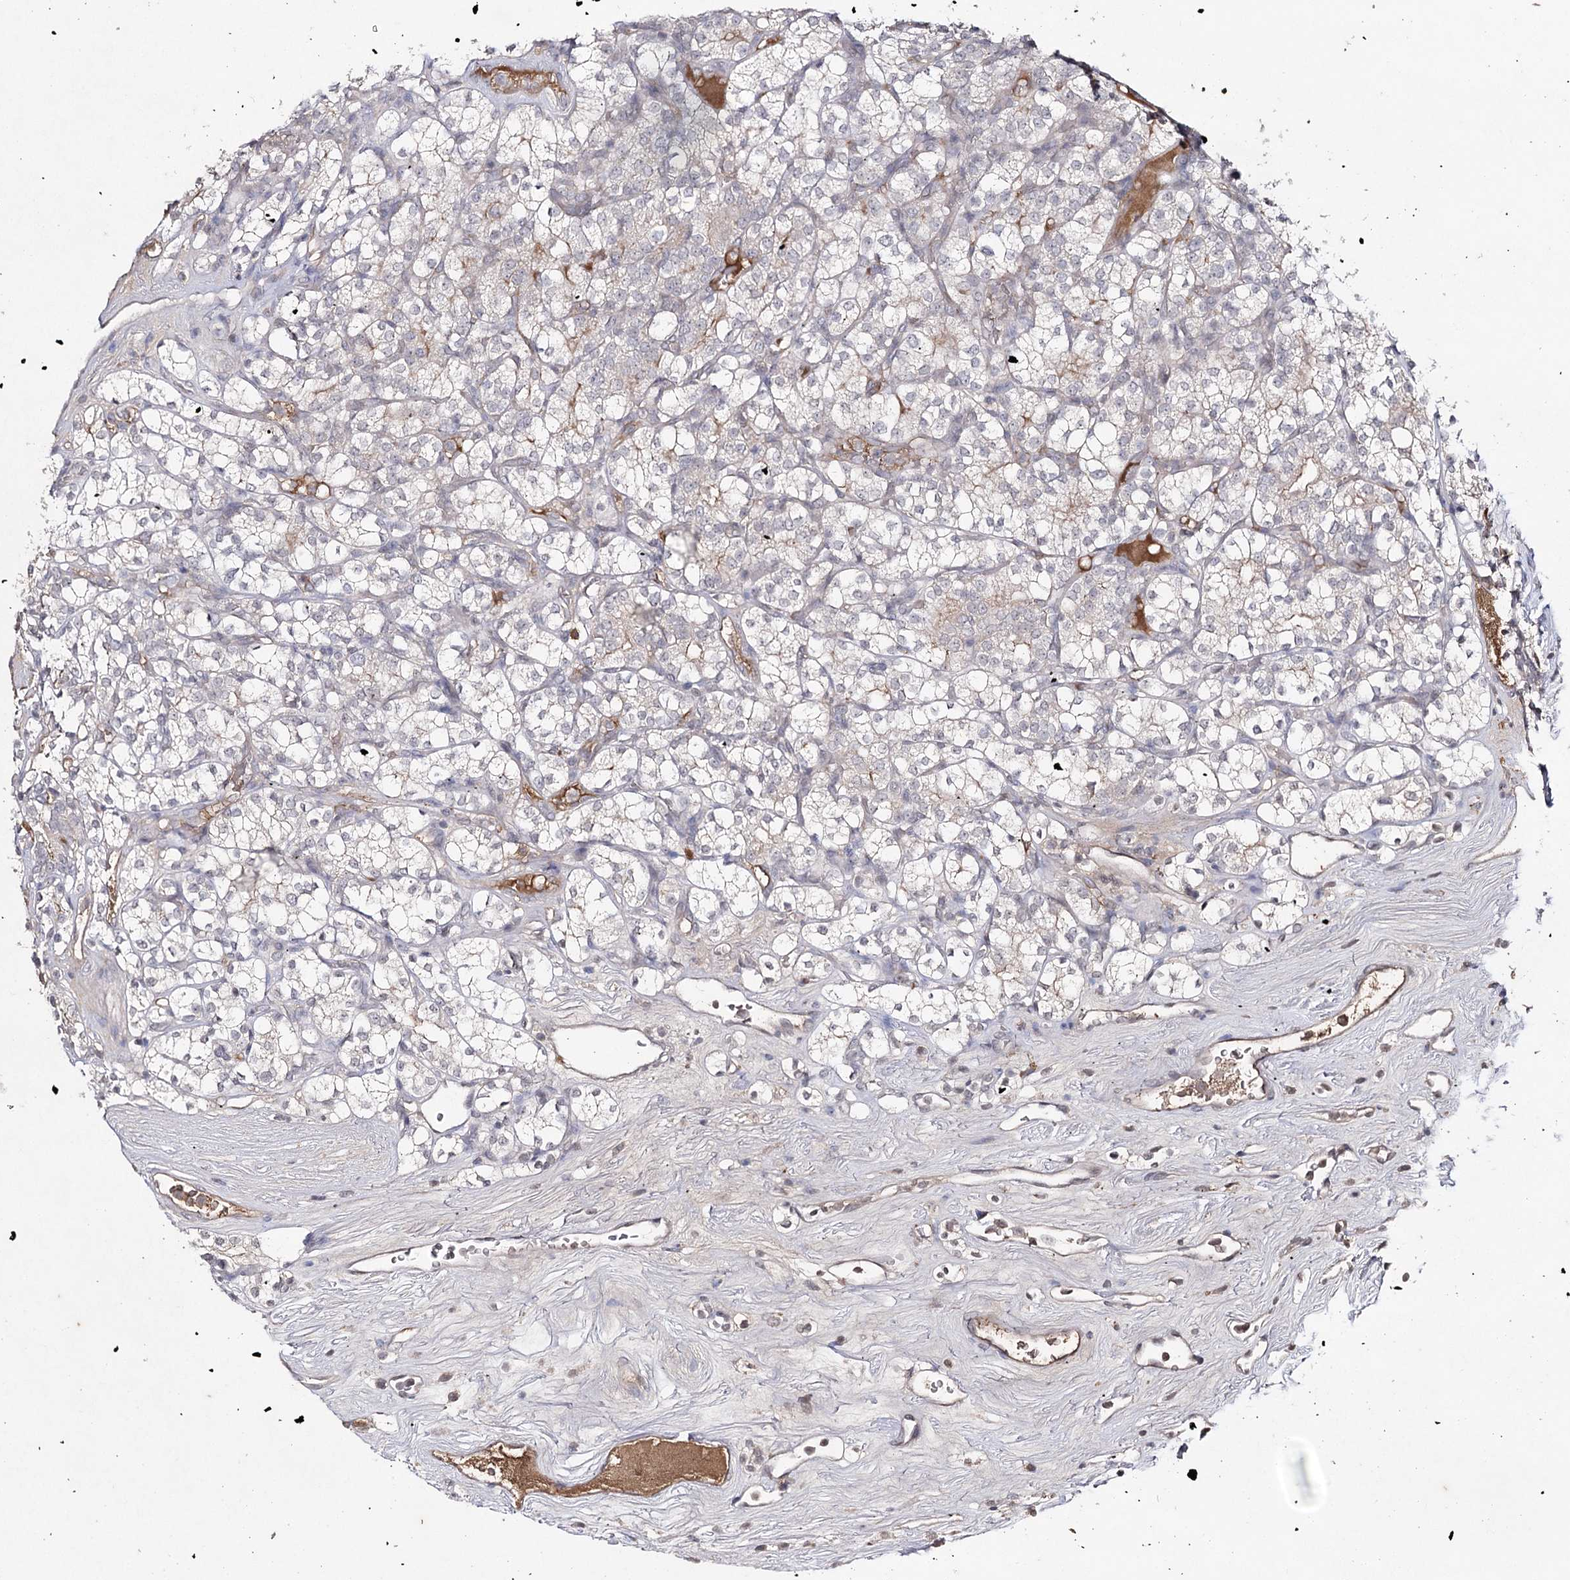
{"staining": {"intensity": "weak", "quantity": "<25%", "location": "cytoplasmic/membranous"}, "tissue": "renal cancer", "cell_type": "Tumor cells", "image_type": "cancer", "snomed": [{"axis": "morphology", "description": "Adenocarcinoma, NOS"}, {"axis": "topography", "description": "Kidney"}], "caption": "Tumor cells are negative for brown protein staining in renal cancer (adenocarcinoma). (Brightfield microscopy of DAB (3,3'-diaminobenzidine) IHC at high magnification).", "gene": "SYNGR3", "patient": {"sex": "male", "age": 77}}